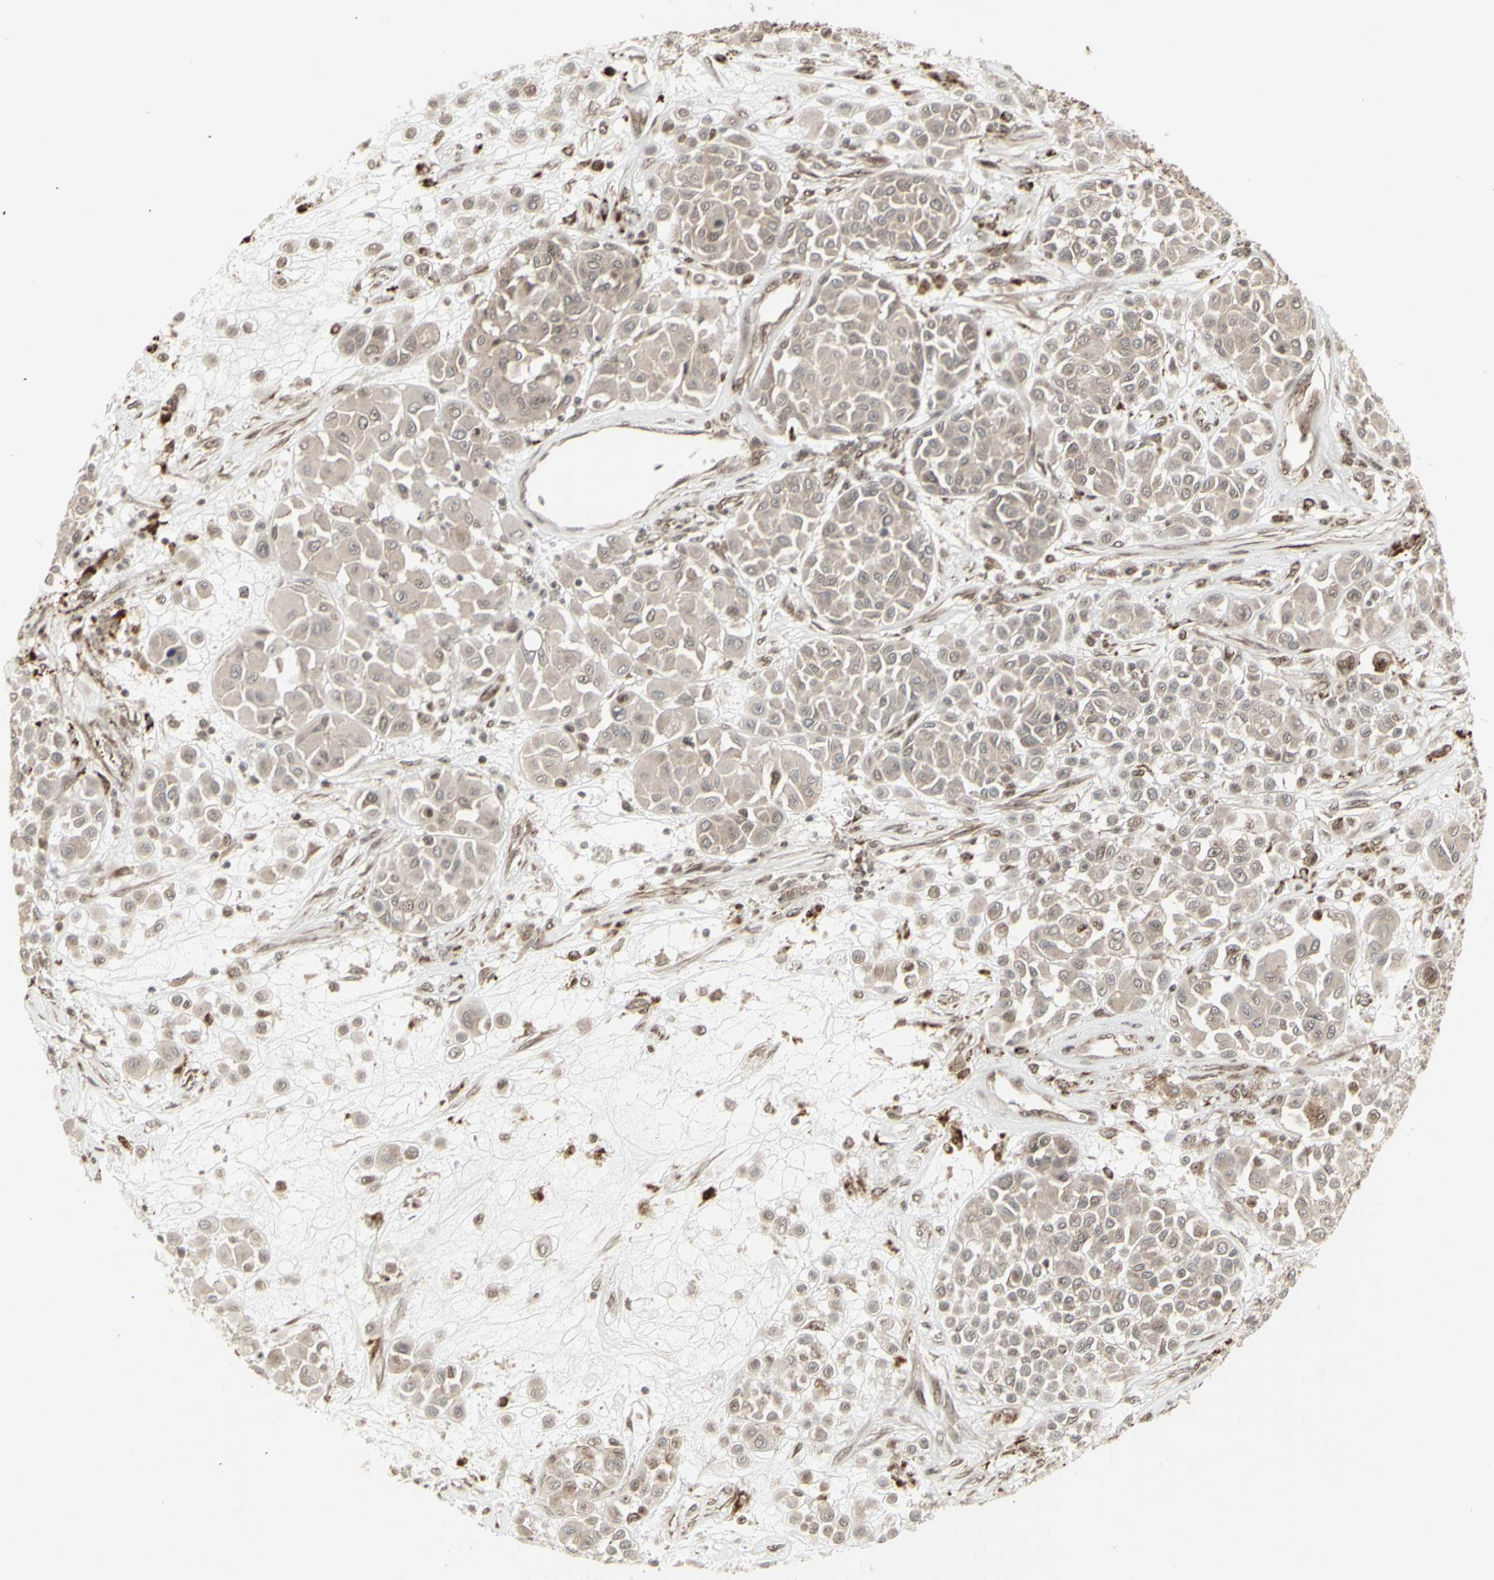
{"staining": {"intensity": "moderate", "quantity": ">75%", "location": "cytoplasmic/membranous,nuclear"}, "tissue": "melanoma", "cell_type": "Tumor cells", "image_type": "cancer", "snomed": [{"axis": "morphology", "description": "Malignant melanoma, Metastatic site"}, {"axis": "topography", "description": "Soft tissue"}], "caption": "Human malignant melanoma (metastatic site) stained with a brown dye reveals moderate cytoplasmic/membranous and nuclear positive staining in approximately >75% of tumor cells.", "gene": "CBX1", "patient": {"sex": "male", "age": 41}}